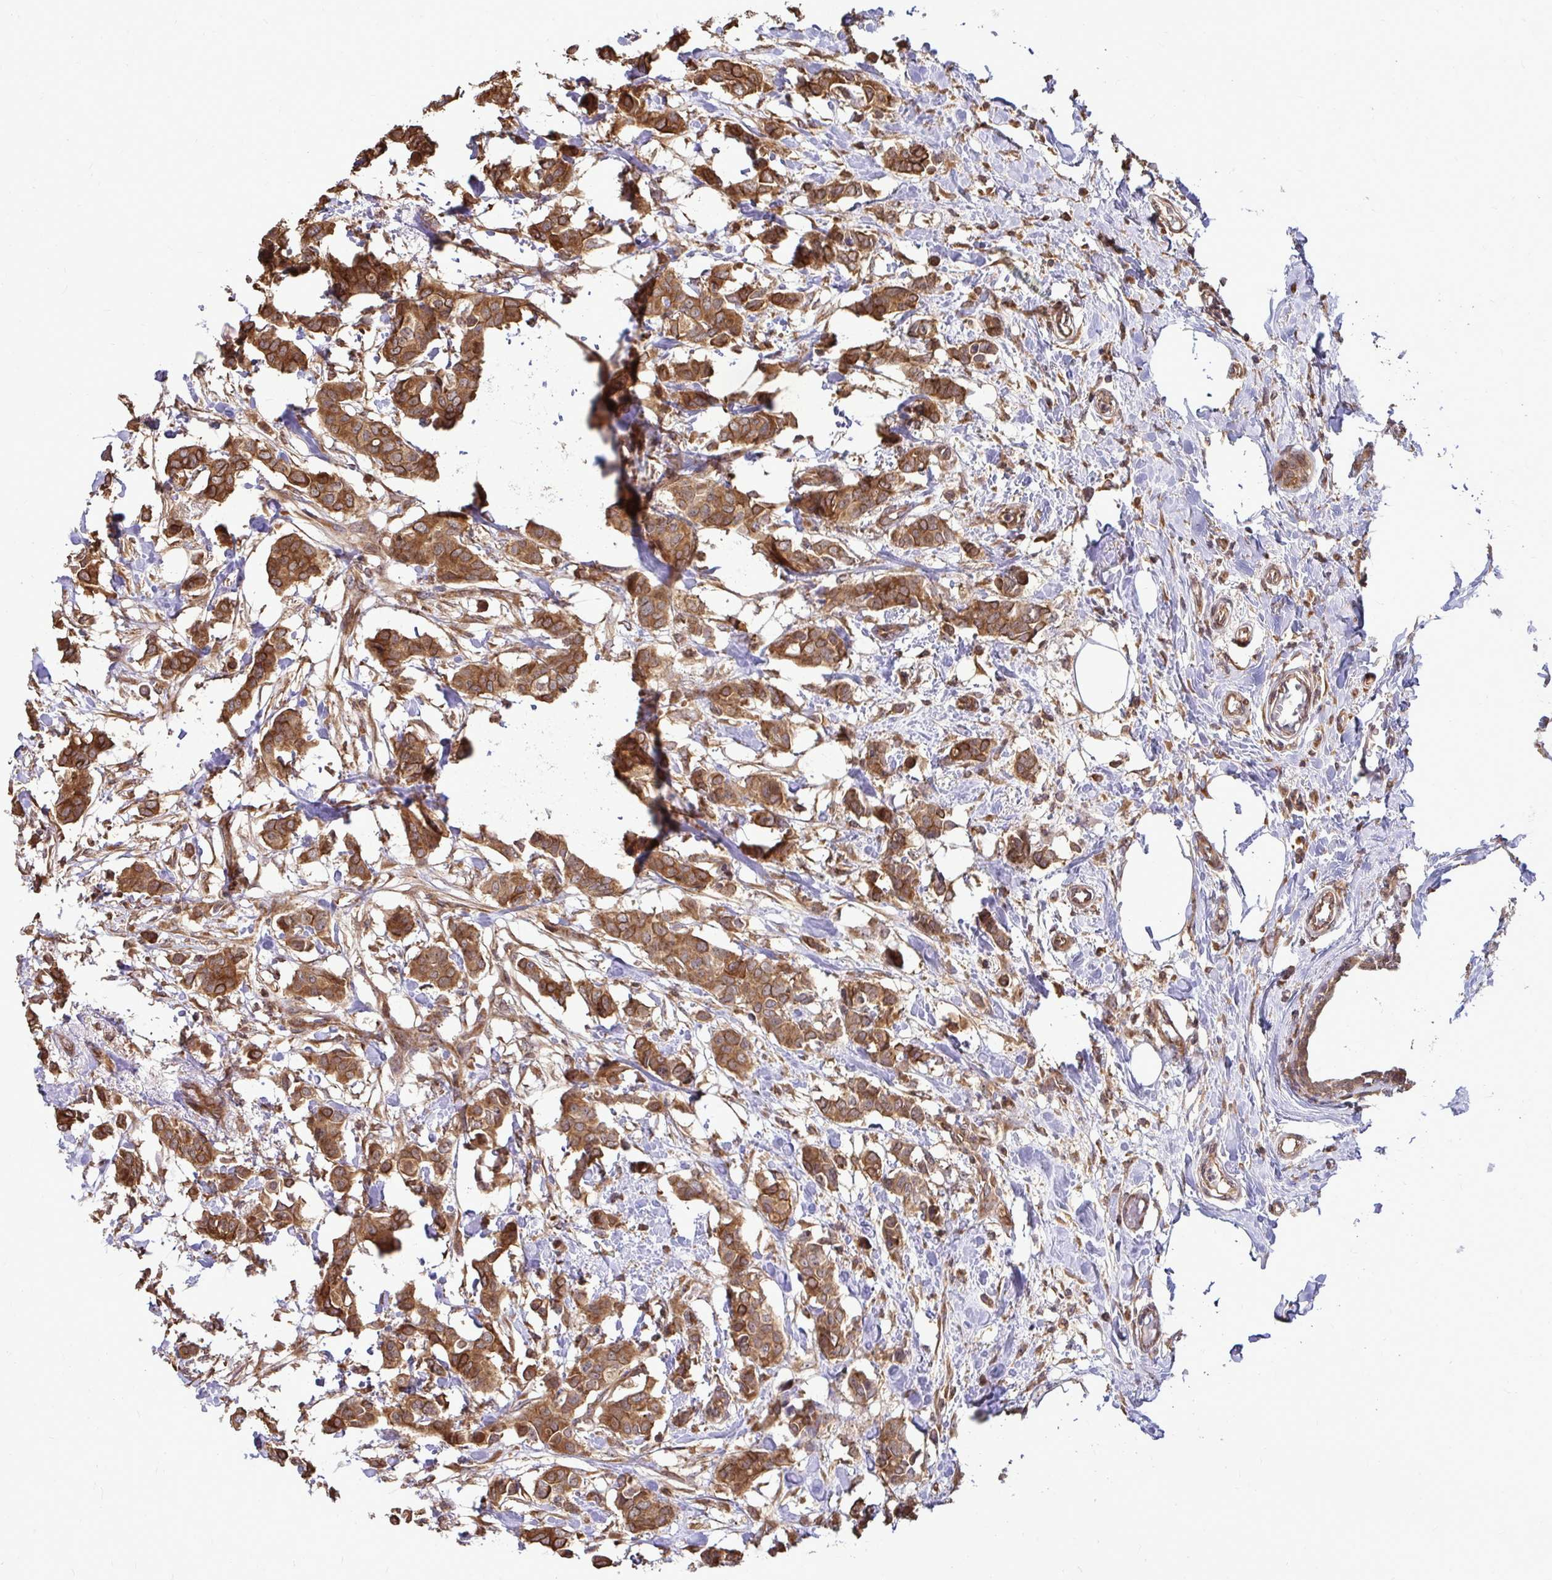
{"staining": {"intensity": "moderate", "quantity": ">75%", "location": "cytoplasmic/membranous"}, "tissue": "breast cancer", "cell_type": "Tumor cells", "image_type": "cancer", "snomed": [{"axis": "morphology", "description": "Duct carcinoma"}, {"axis": "topography", "description": "Breast"}], "caption": "About >75% of tumor cells in infiltrating ductal carcinoma (breast) exhibit moderate cytoplasmic/membranous protein expression as visualized by brown immunohistochemical staining.", "gene": "FMR1", "patient": {"sex": "female", "age": 62}}